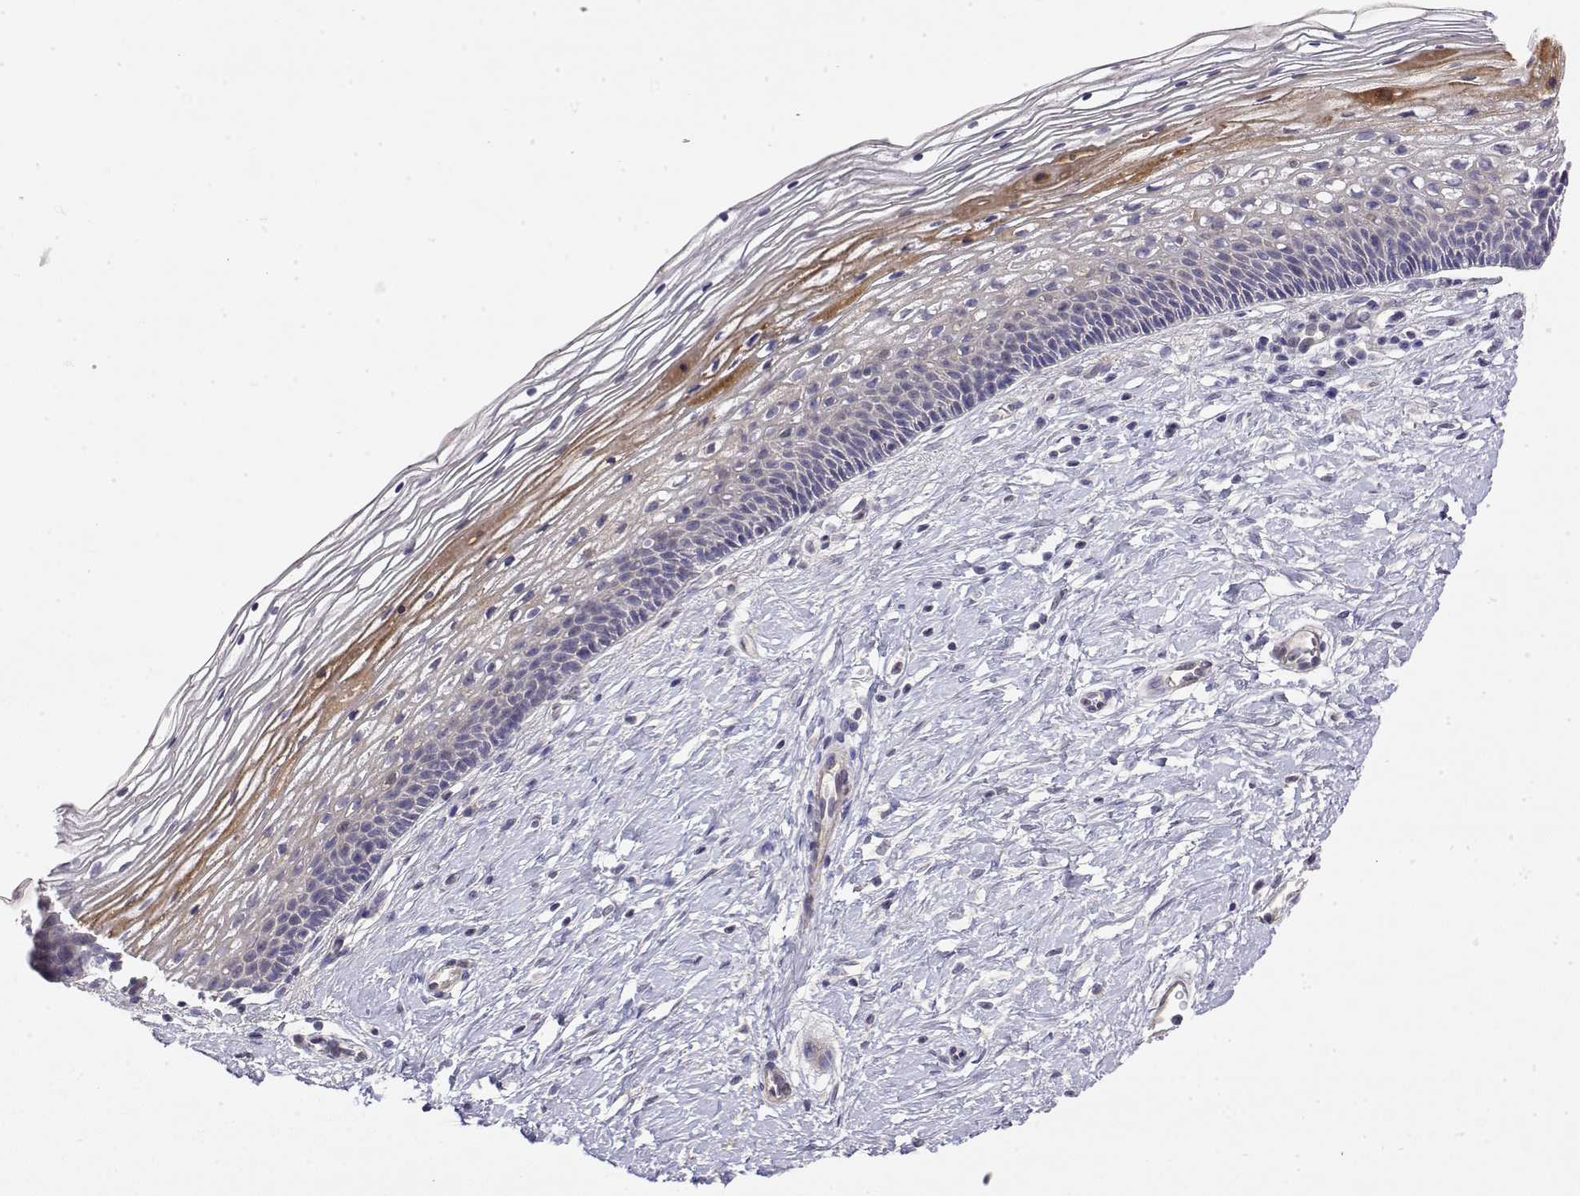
{"staining": {"intensity": "negative", "quantity": "none", "location": "none"}, "tissue": "cervix", "cell_type": "Glandular cells", "image_type": "normal", "snomed": [{"axis": "morphology", "description": "Normal tissue, NOS"}, {"axis": "topography", "description": "Cervix"}], "caption": "This photomicrograph is of benign cervix stained with immunohistochemistry to label a protein in brown with the nuclei are counter-stained blue. There is no expression in glandular cells.", "gene": "GGACT", "patient": {"sex": "female", "age": 34}}